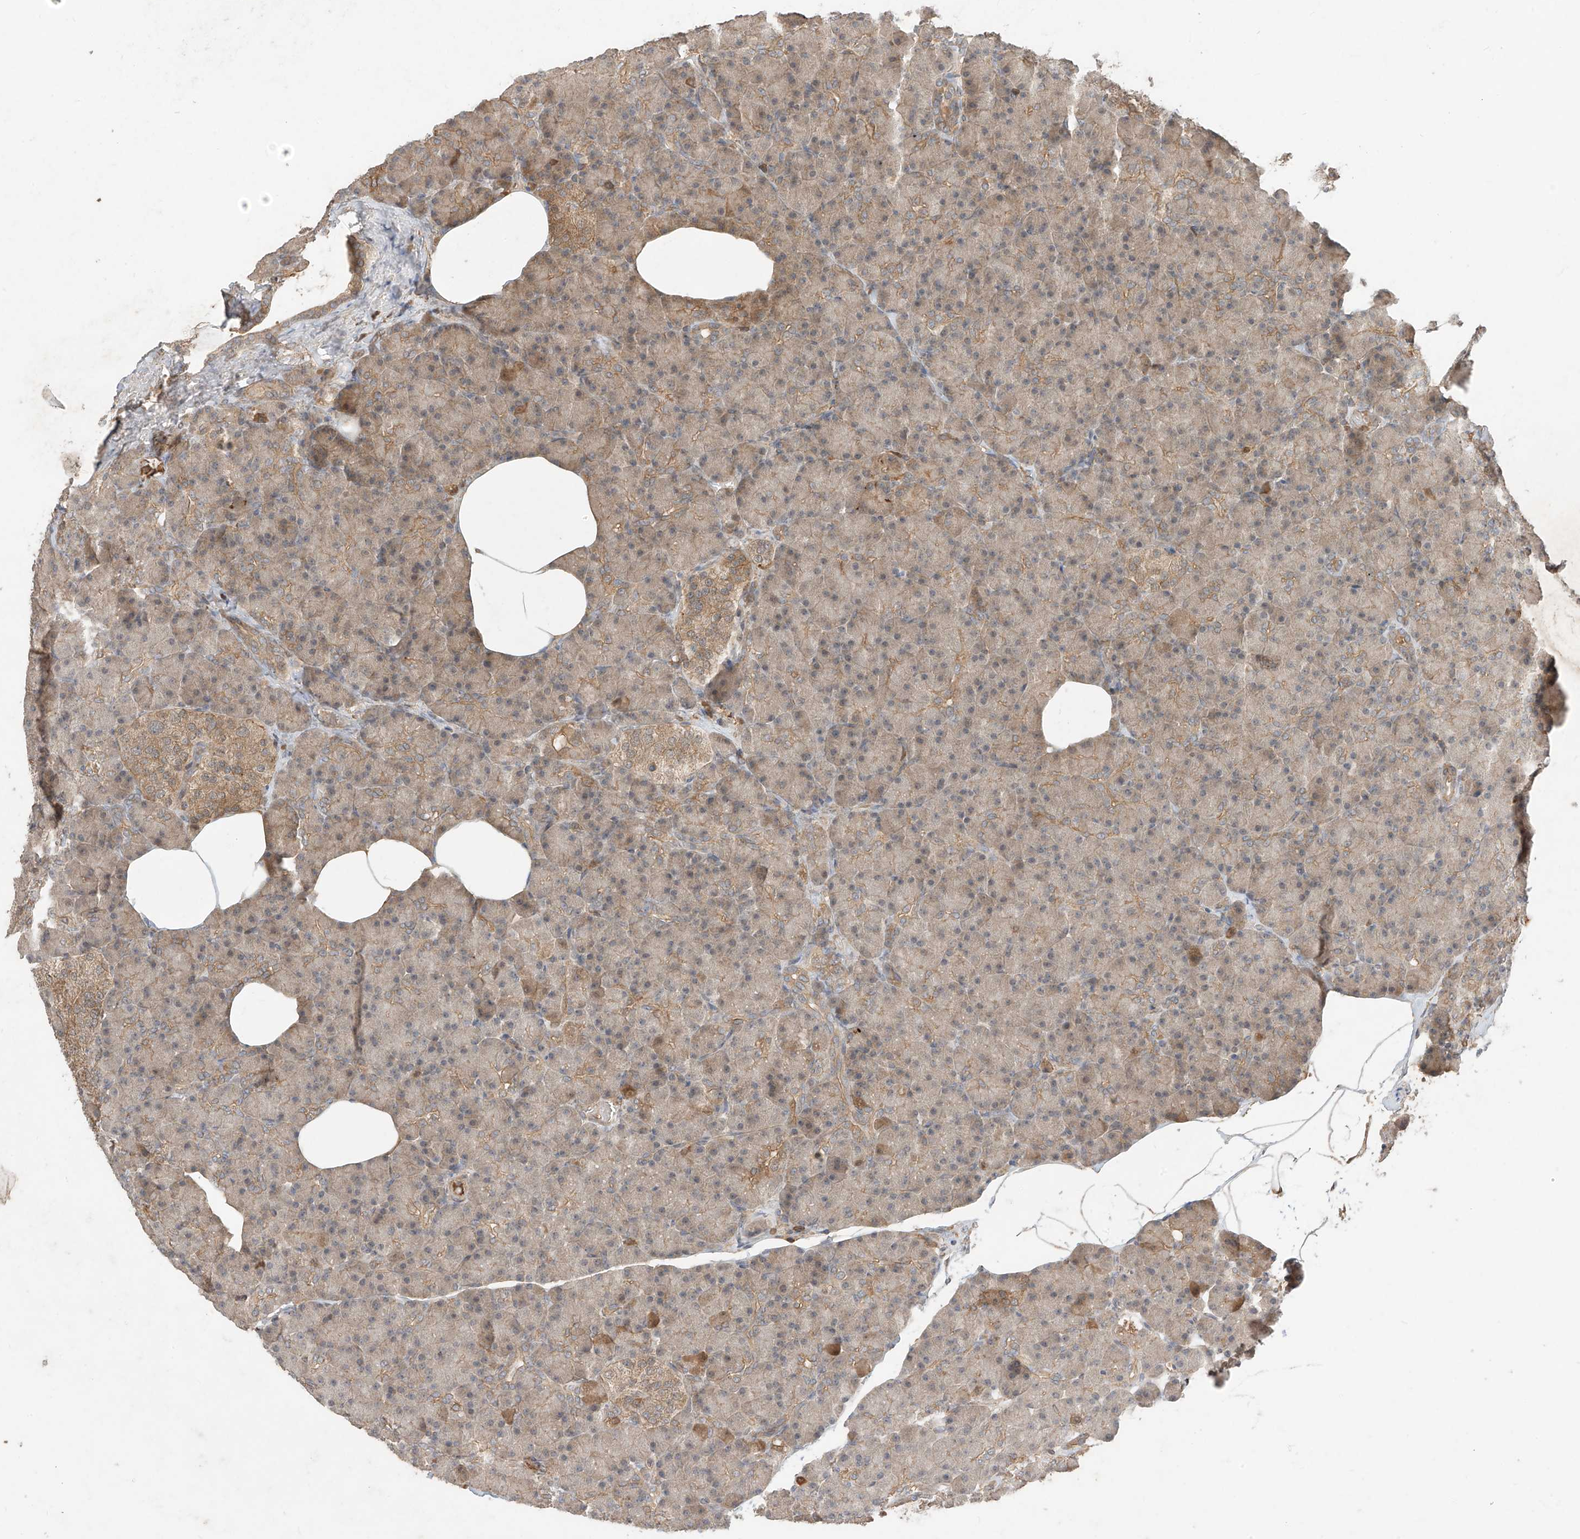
{"staining": {"intensity": "moderate", "quantity": ">75%", "location": "cytoplasmic/membranous"}, "tissue": "pancreas", "cell_type": "Exocrine glandular cells", "image_type": "normal", "snomed": [{"axis": "morphology", "description": "Normal tissue, NOS"}, {"axis": "topography", "description": "Pancreas"}], "caption": "High-magnification brightfield microscopy of normal pancreas stained with DAB (3,3'-diaminobenzidine) (brown) and counterstained with hematoxylin (blue). exocrine glandular cells exhibit moderate cytoplasmic/membranous staining is present in approximately>75% of cells. (Stains: DAB in brown, nuclei in blue, Microscopy: brightfield microscopy at high magnification).", "gene": "CACNA2D4", "patient": {"sex": "female", "age": 43}}